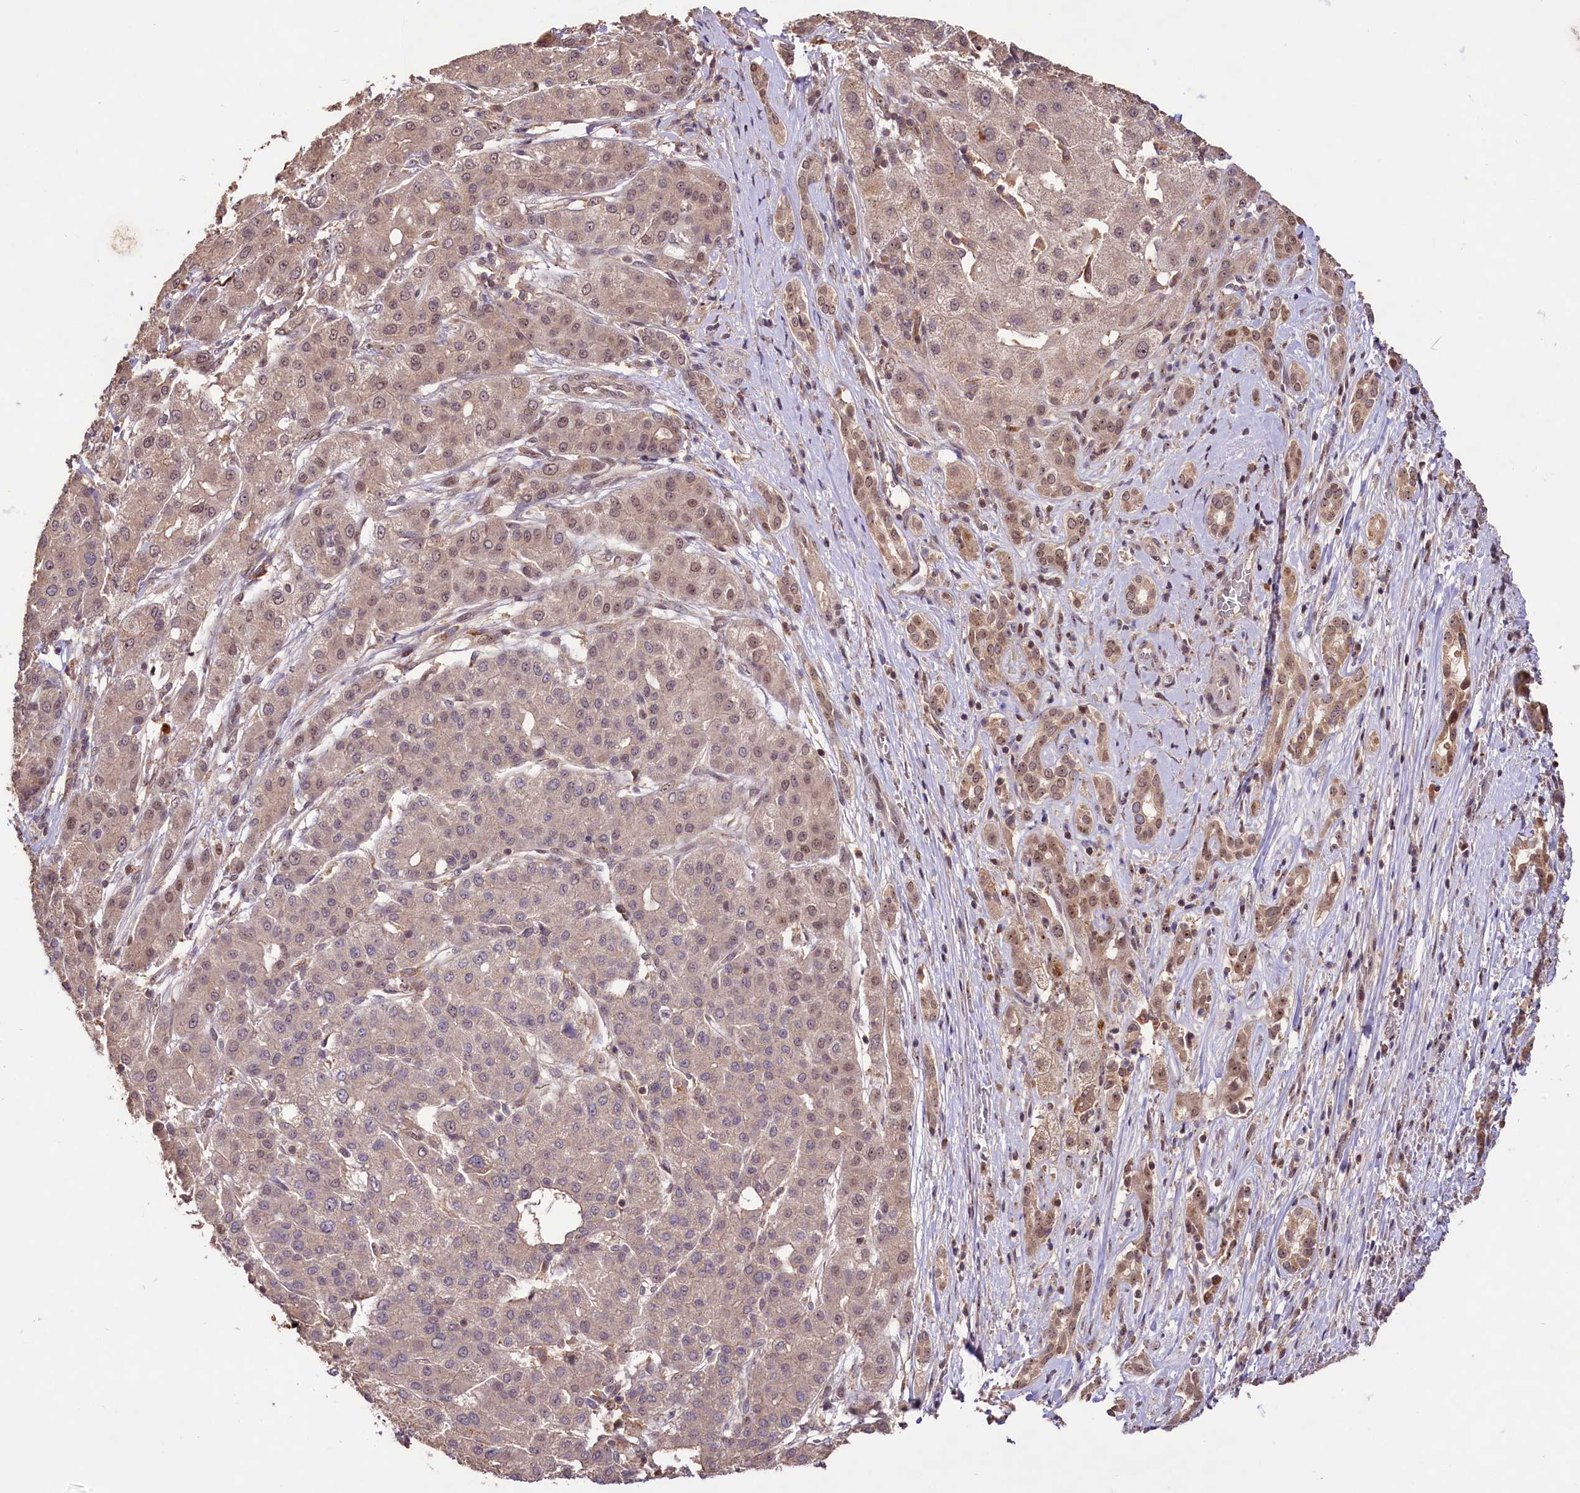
{"staining": {"intensity": "weak", "quantity": "25%-75%", "location": "nuclear"}, "tissue": "liver cancer", "cell_type": "Tumor cells", "image_type": "cancer", "snomed": [{"axis": "morphology", "description": "Carcinoma, Hepatocellular, NOS"}, {"axis": "topography", "description": "Liver"}], "caption": "Tumor cells reveal low levels of weak nuclear expression in approximately 25%-75% of cells in hepatocellular carcinoma (liver).", "gene": "RRP8", "patient": {"sex": "male", "age": 65}}